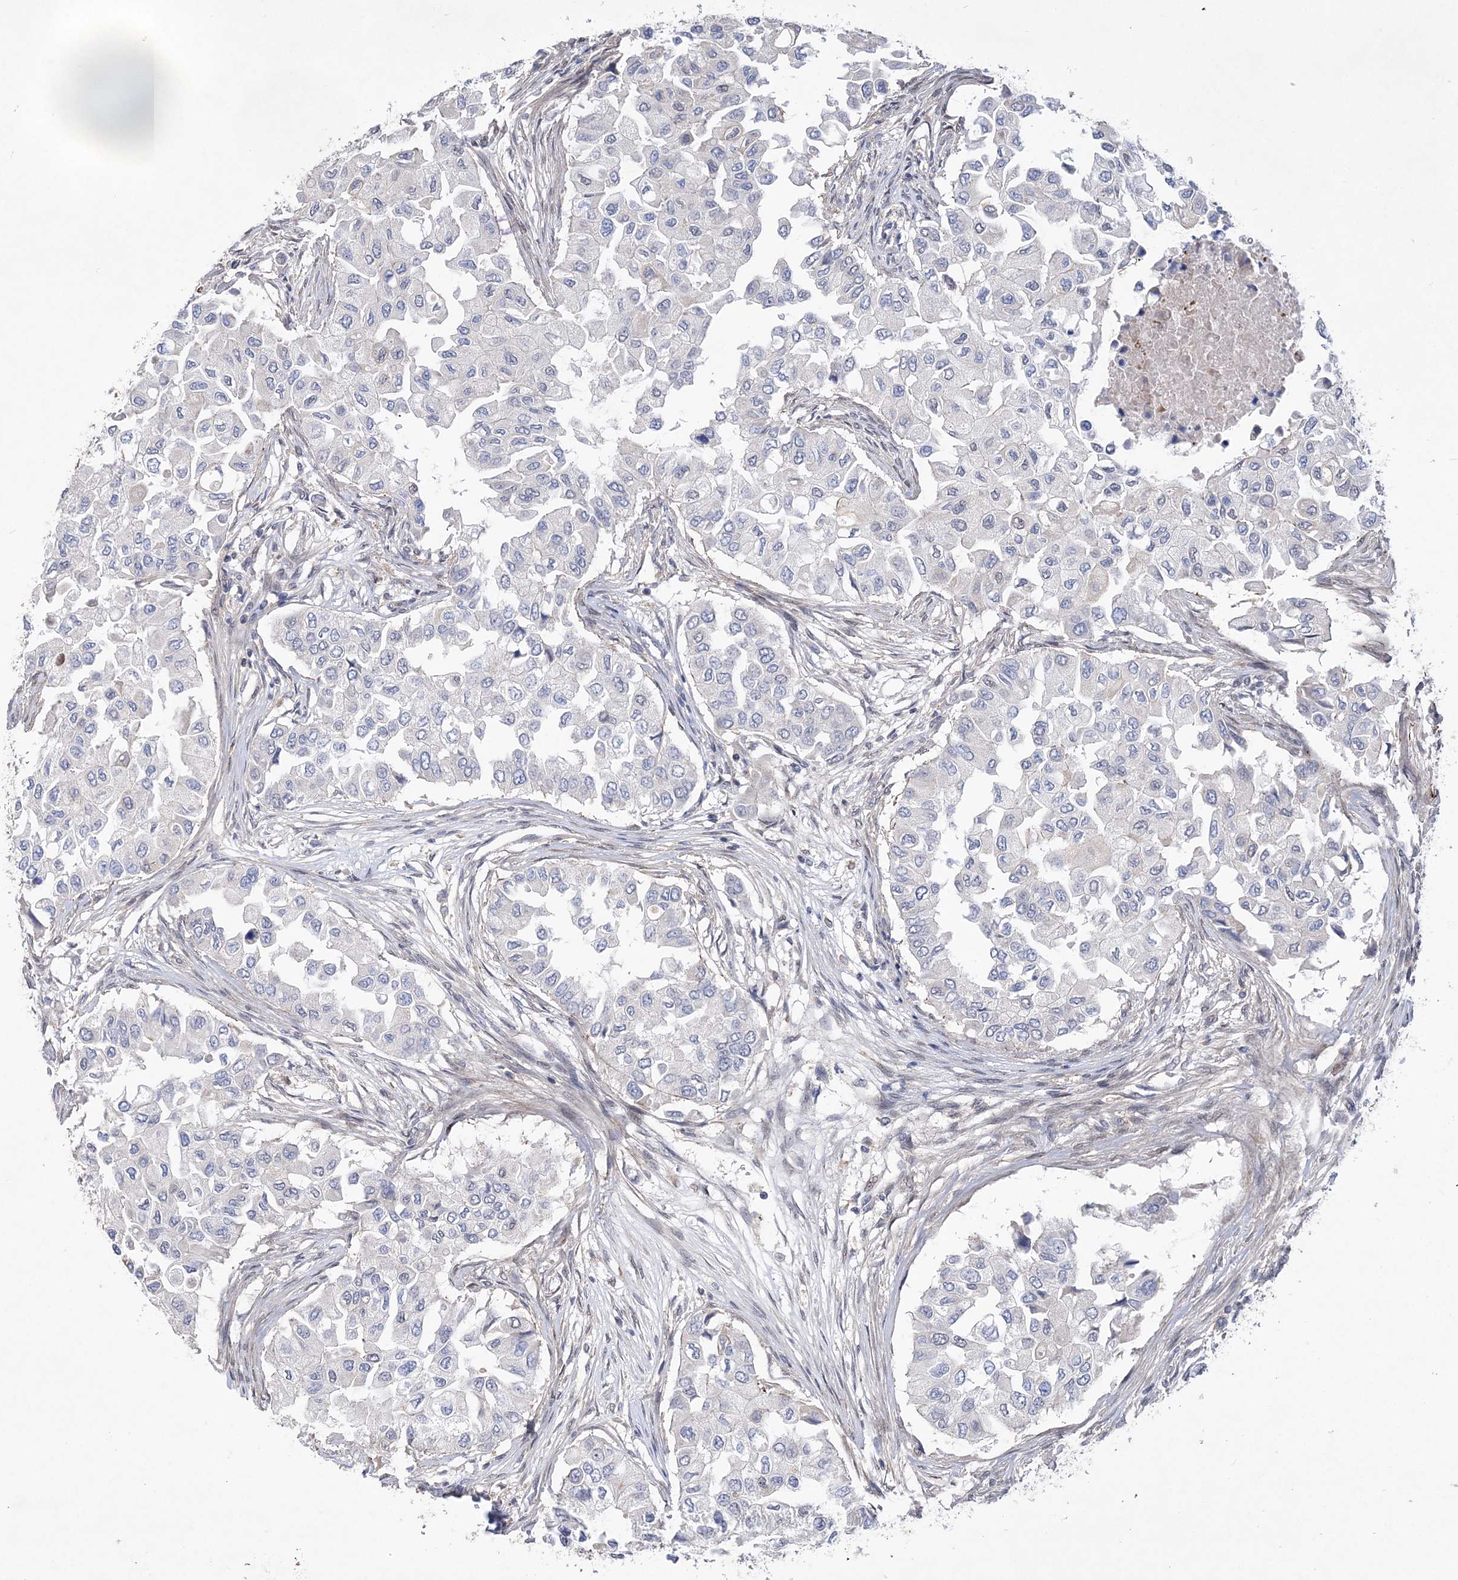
{"staining": {"intensity": "negative", "quantity": "none", "location": "none"}, "tissue": "breast cancer", "cell_type": "Tumor cells", "image_type": "cancer", "snomed": [{"axis": "morphology", "description": "Normal tissue, NOS"}, {"axis": "morphology", "description": "Duct carcinoma"}, {"axis": "topography", "description": "Breast"}], "caption": "This image is of breast cancer stained with immunohistochemistry to label a protein in brown with the nuclei are counter-stained blue. There is no positivity in tumor cells.", "gene": "BOD1L1", "patient": {"sex": "female", "age": 49}}